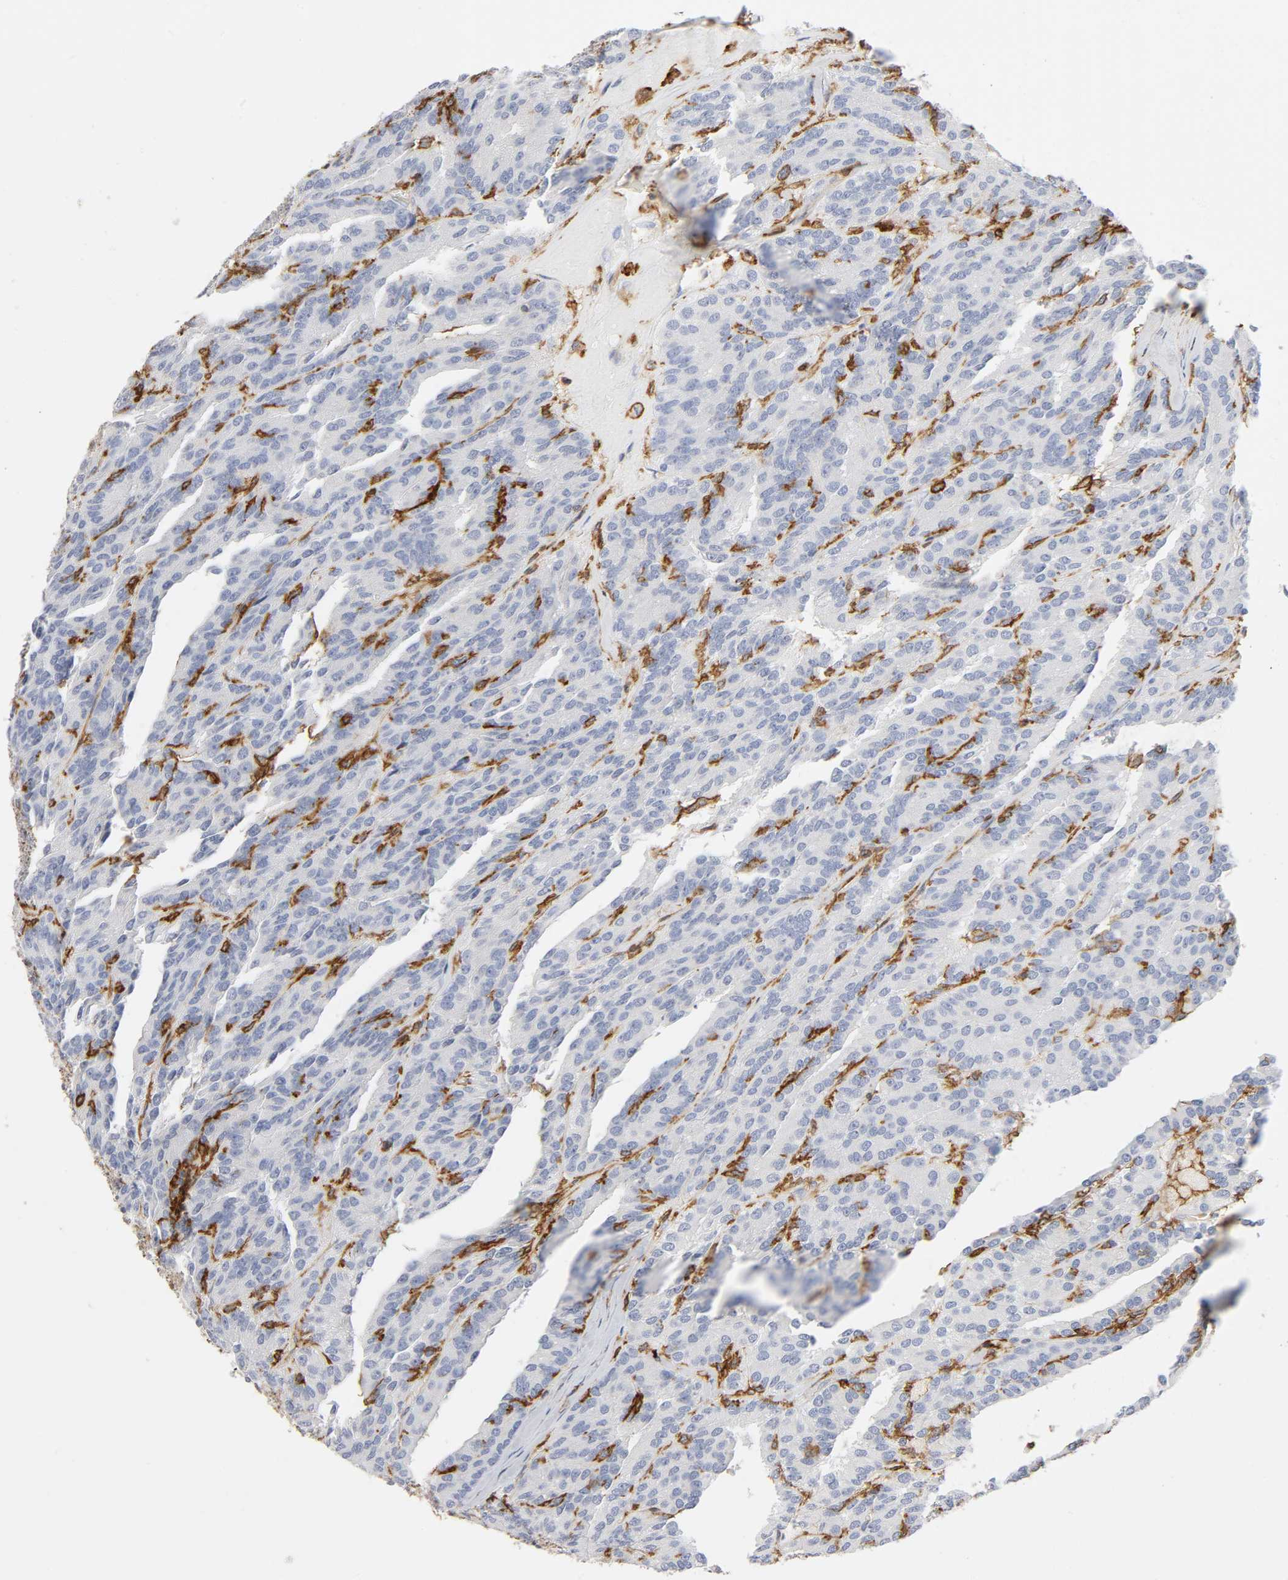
{"staining": {"intensity": "negative", "quantity": "none", "location": "none"}, "tissue": "renal cancer", "cell_type": "Tumor cells", "image_type": "cancer", "snomed": [{"axis": "morphology", "description": "Adenocarcinoma, NOS"}, {"axis": "topography", "description": "Kidney"}], "caption": "High power microscopy image of an immunohistochemistry image of adenocarcinoma (renal), revealing no significant staining in tumor cells.", "gene": "LYN", "patient": {"sex": "male", "age": 46}}